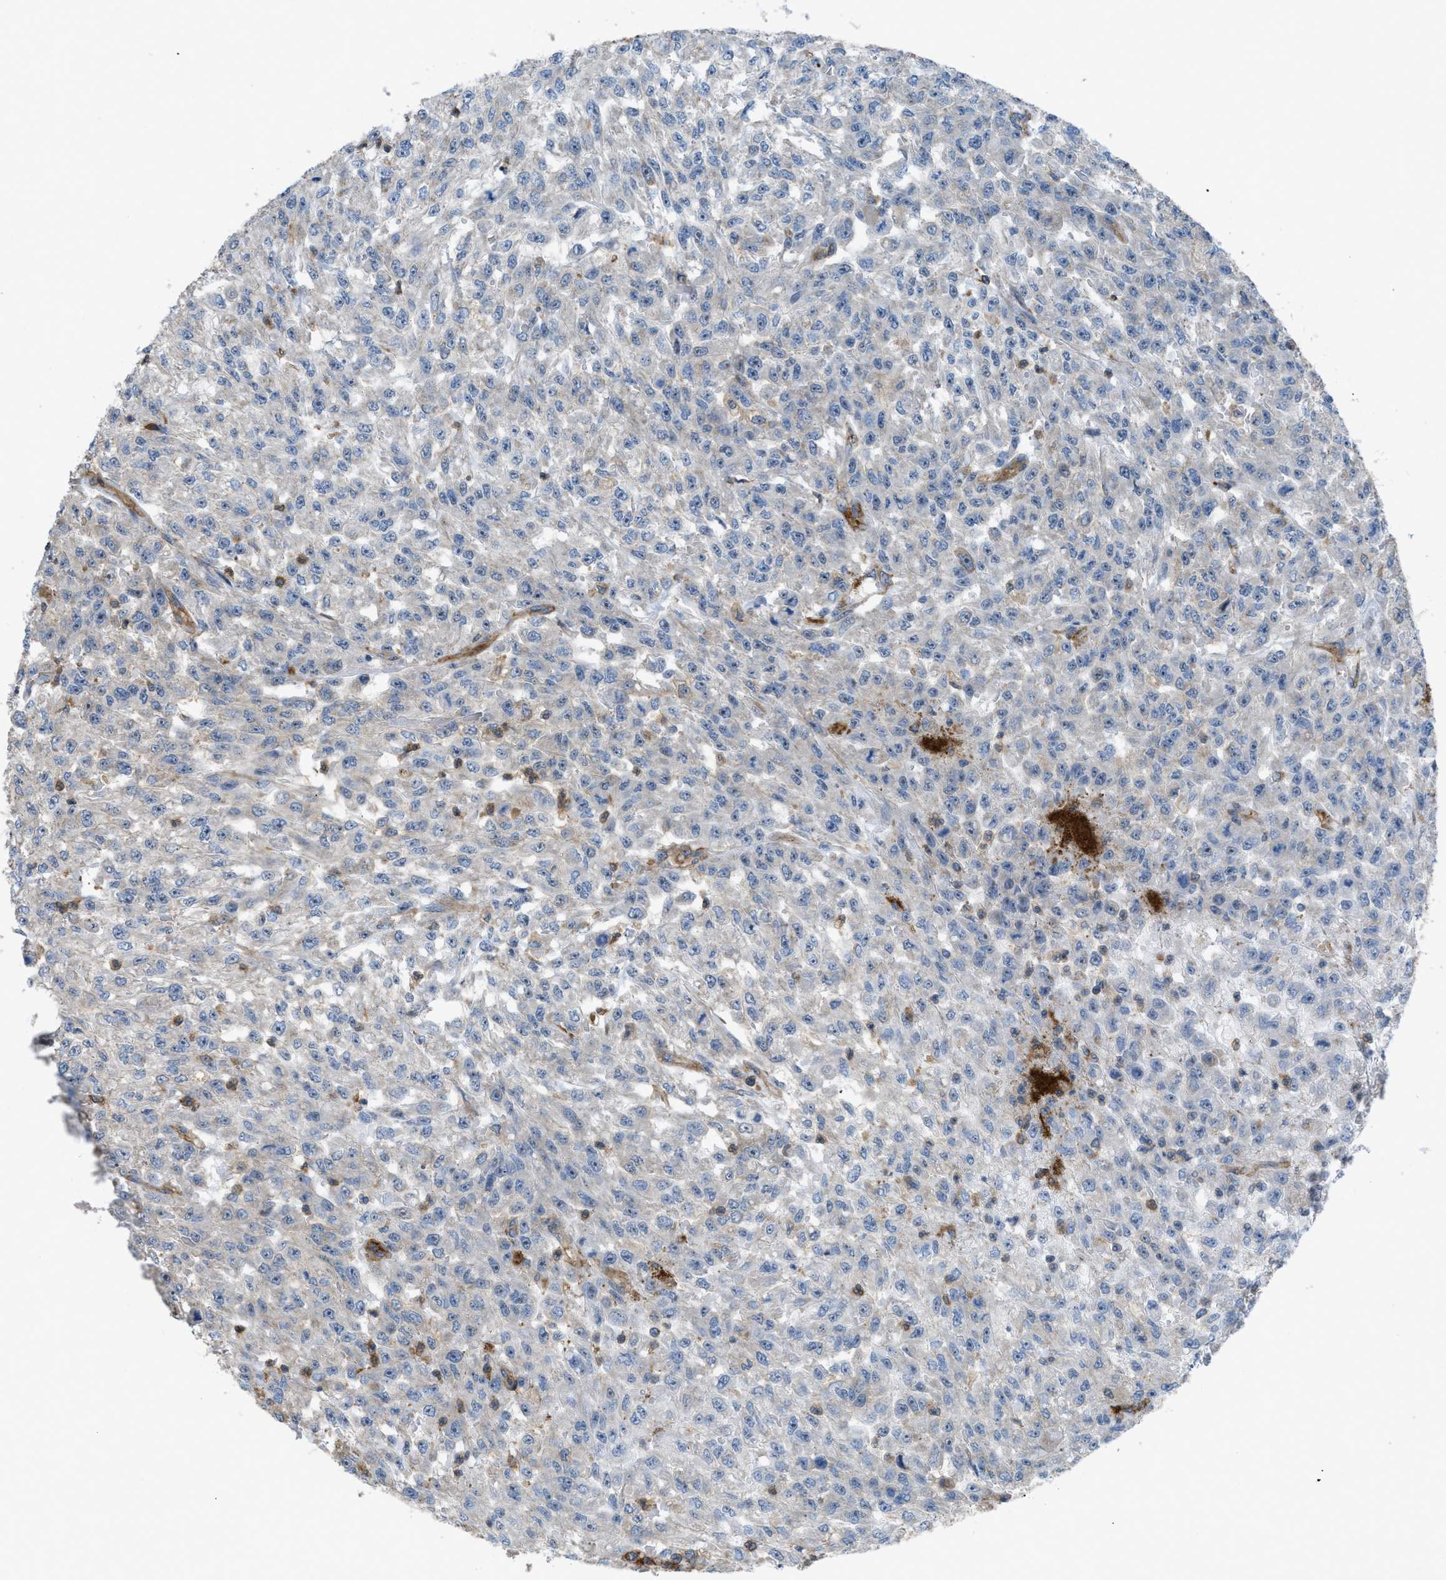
{"staining": {"intensity": "moderate", "quantity": "25%-75%", "location": "cytoplasmic/membranous"}, "tissue": "urothelial cancer", "cell_type": "Tumor cells", "image_type": "cancer", "snomed": [{"axis": "morphology", "description": "Urothelial carcinoma, High grade"}, {"axis": "topography", "description": "Urinary bladder"}], "caption": "An immunohistochemistry micrograph of neoplastic tissue is shown. Protein staining in brown highlights moderate cytoplasmic/membranous positivity in high-grade urothelial carcinoma within tumor cells. (DAB (3,3'-diaminobenzidine) IHC, brown staining for protein, blue staining for nuclei).", "gene": "ATP2A3", "patient": {"sex": "male", "age": 46}}